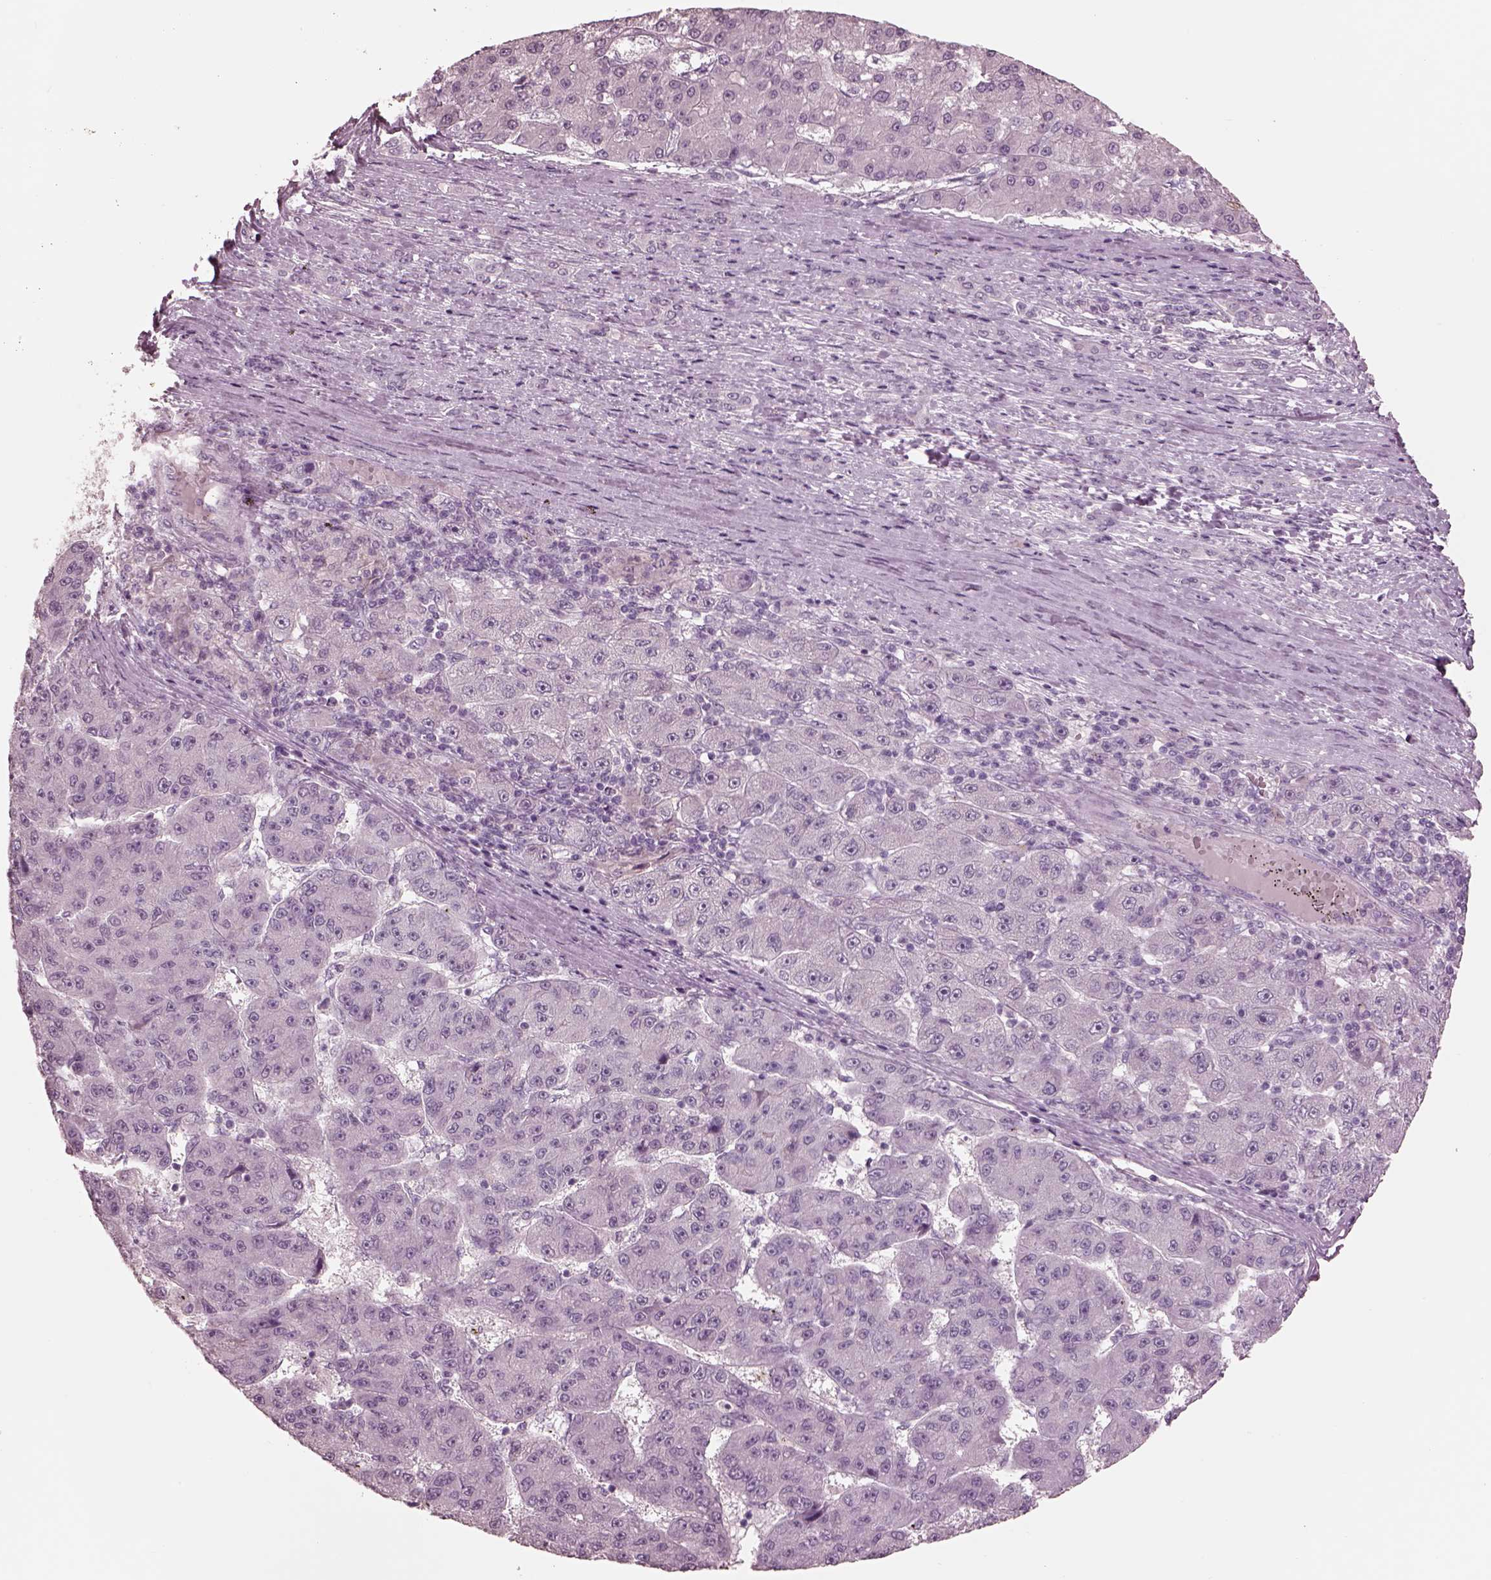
{"staining": {"intensity": "negative", "quantity": "none", "location": "none"}, "tissue": "liver cancer", "cell_type": "Tumor cells", "image_type": "cancer", "snomed": [{"axis": "morphology", "description": "Carcinoma, Hepatocellular, NOS"}, {"axis": "topography", "description": "Liver"}], "caption": "Tumor cells show no significant protein staining in hepatocellular carcinoma (liver).", "gene": "GARIN4", "patient": {"sex": "male", "age": 67}}